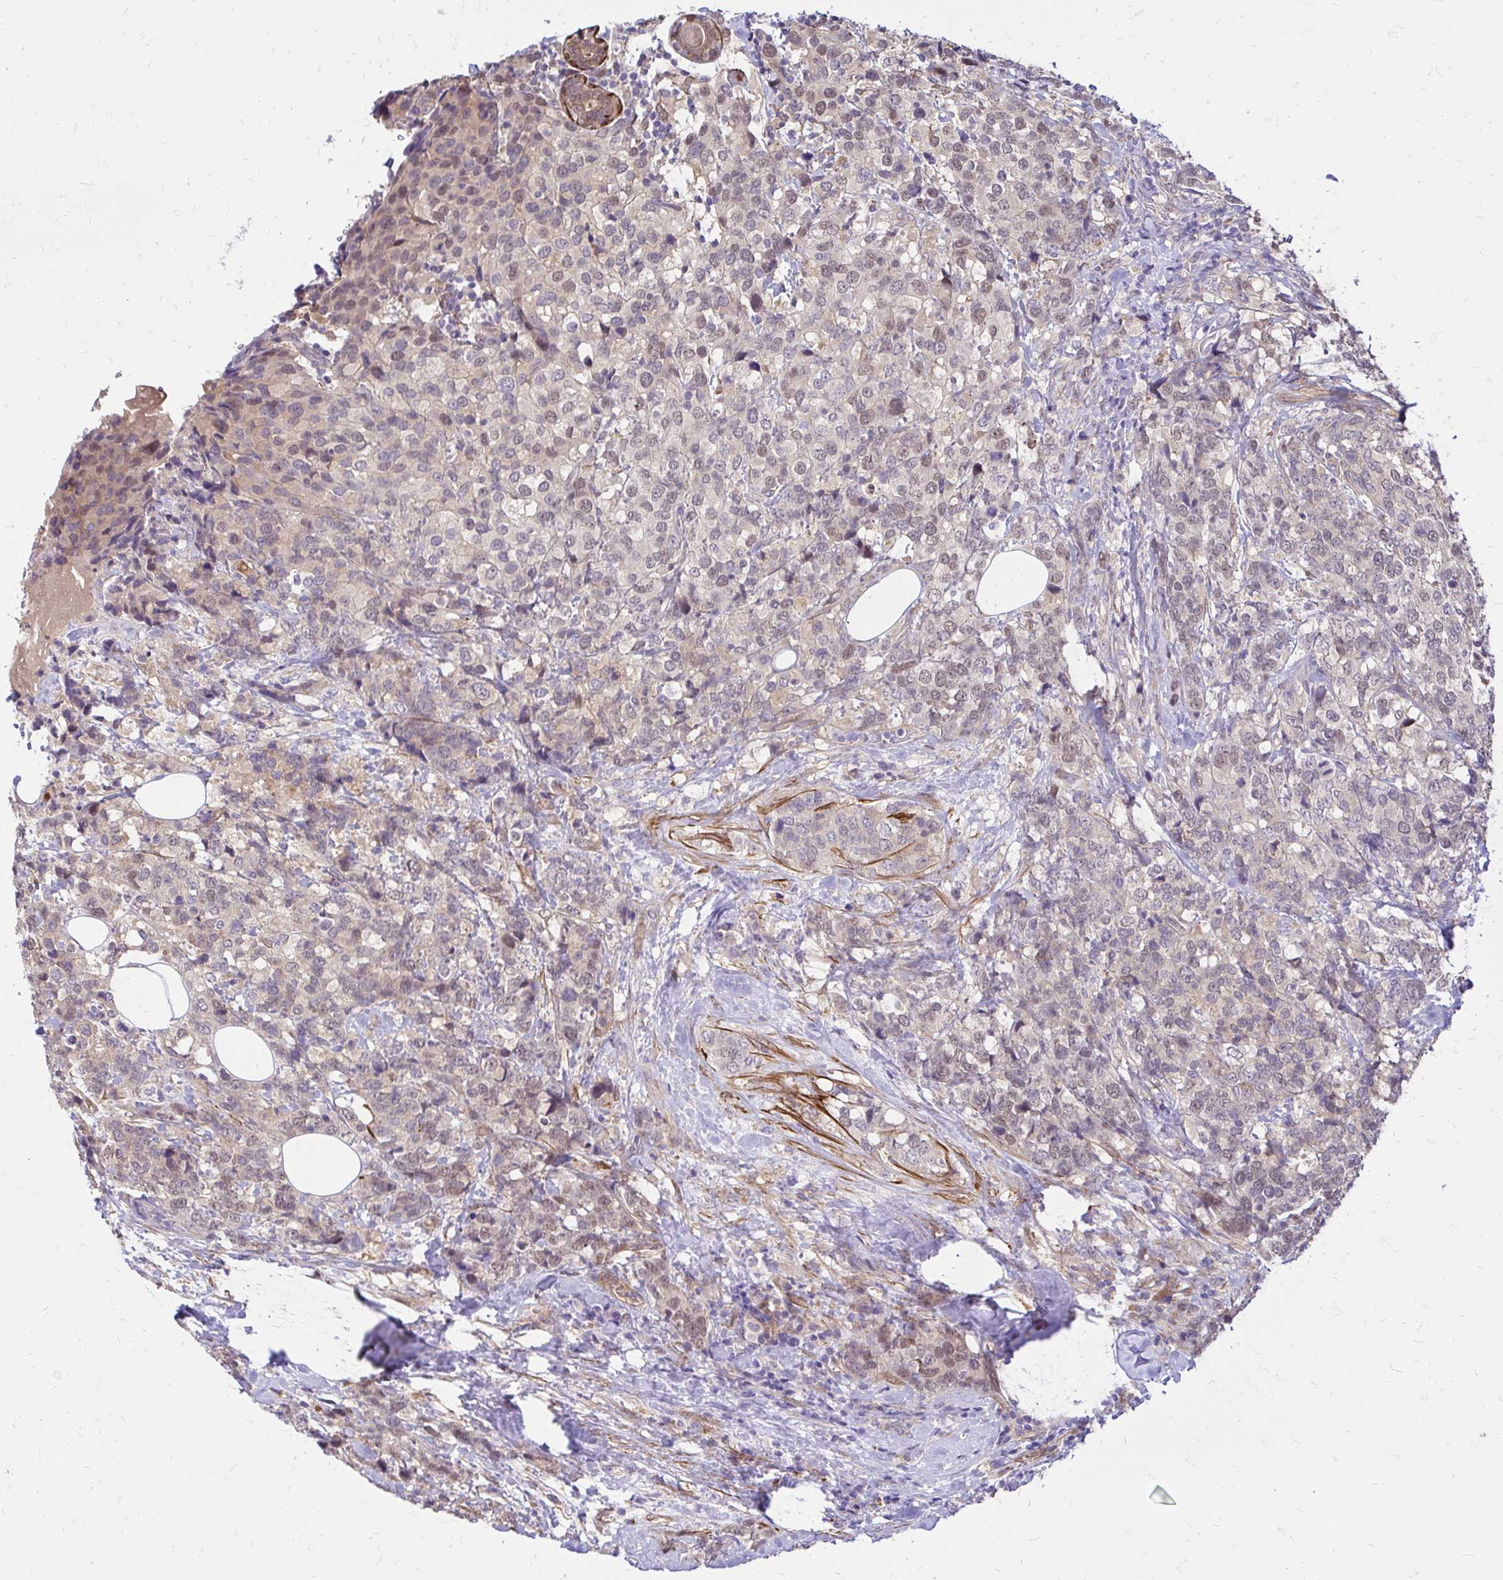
{"staining": {"intensity": "weak", "quantity": "<25%", "location": "nuclear"}, "tissue": "breast cancer", "cell_type": "Tumor cells", "image_type": "cancer", "snomed": [{"axis": "morphology", "description": "Lobular carcinoma"}, {"axis": "topography", "description": "Breast"}], "caption": "High magnification brightfield microscopy of breast cancer stained with DAB (brown) and counterstained with hematoxylin (blue): tumor cells show no significant expression. (Brightfield microscopy of DAB (3,3'-diaminobenzidine) IHC at high magnification).", "gene": "YAP1", "patient": {"sex": "female", "age": 59}}